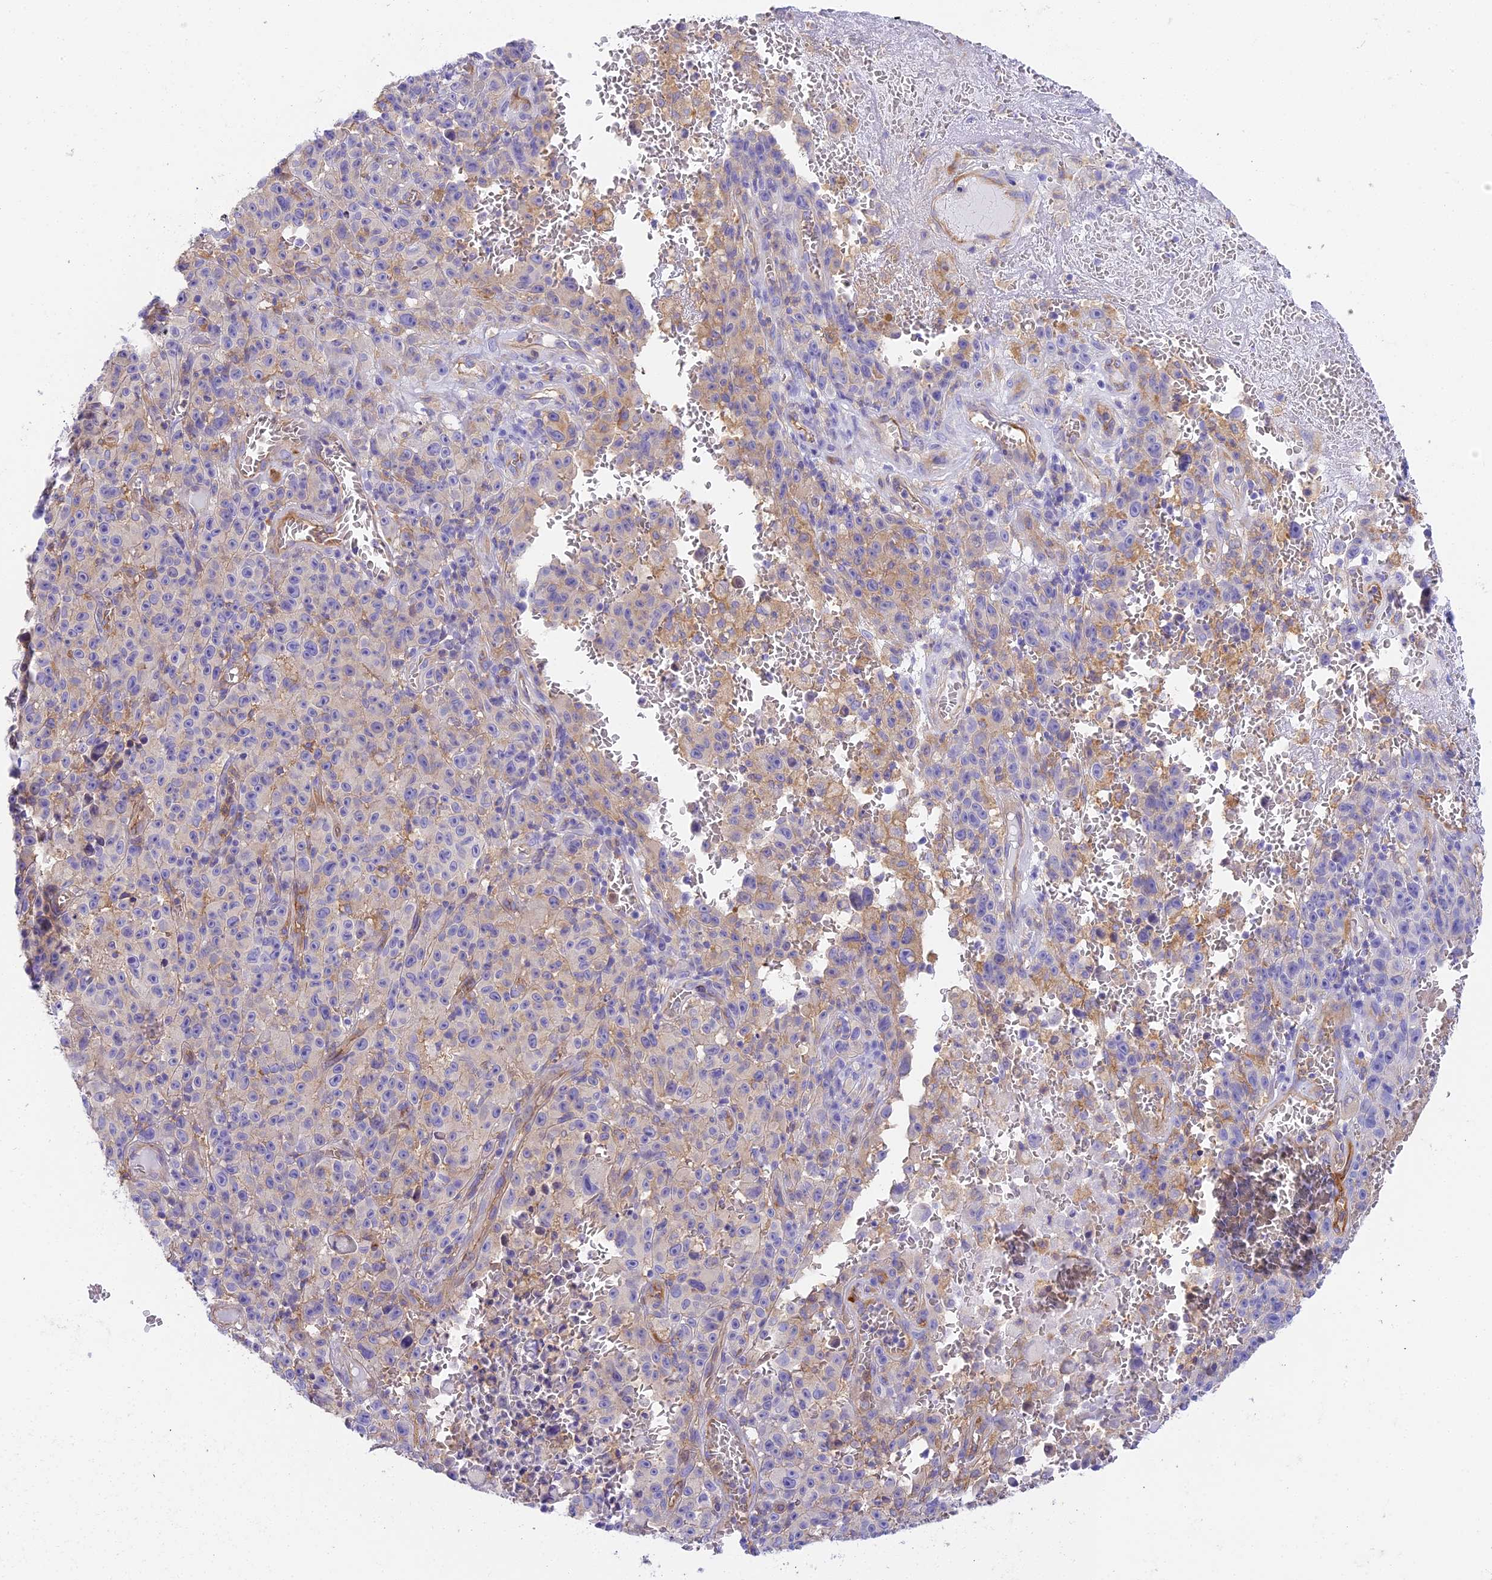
{"staining": {"intensity": "weak", "quantity": "<25%", "location": "cytoplasmic/membranous"}, "tissue": "melanoma", "cell_type": "Tumor cells", "image_type": "cancer", "snomed": [{"axis": "morphology", "description": "Malignant melanoma, NOS"}, {"axis": "topography", "description": "Skin"}], "caption": "Malignant melanoma was stained to show a protein in brown. There is no significant staining in tumor cells.", "gene": "HOMER3", "patient": {"sex": "female", "age": 82}}